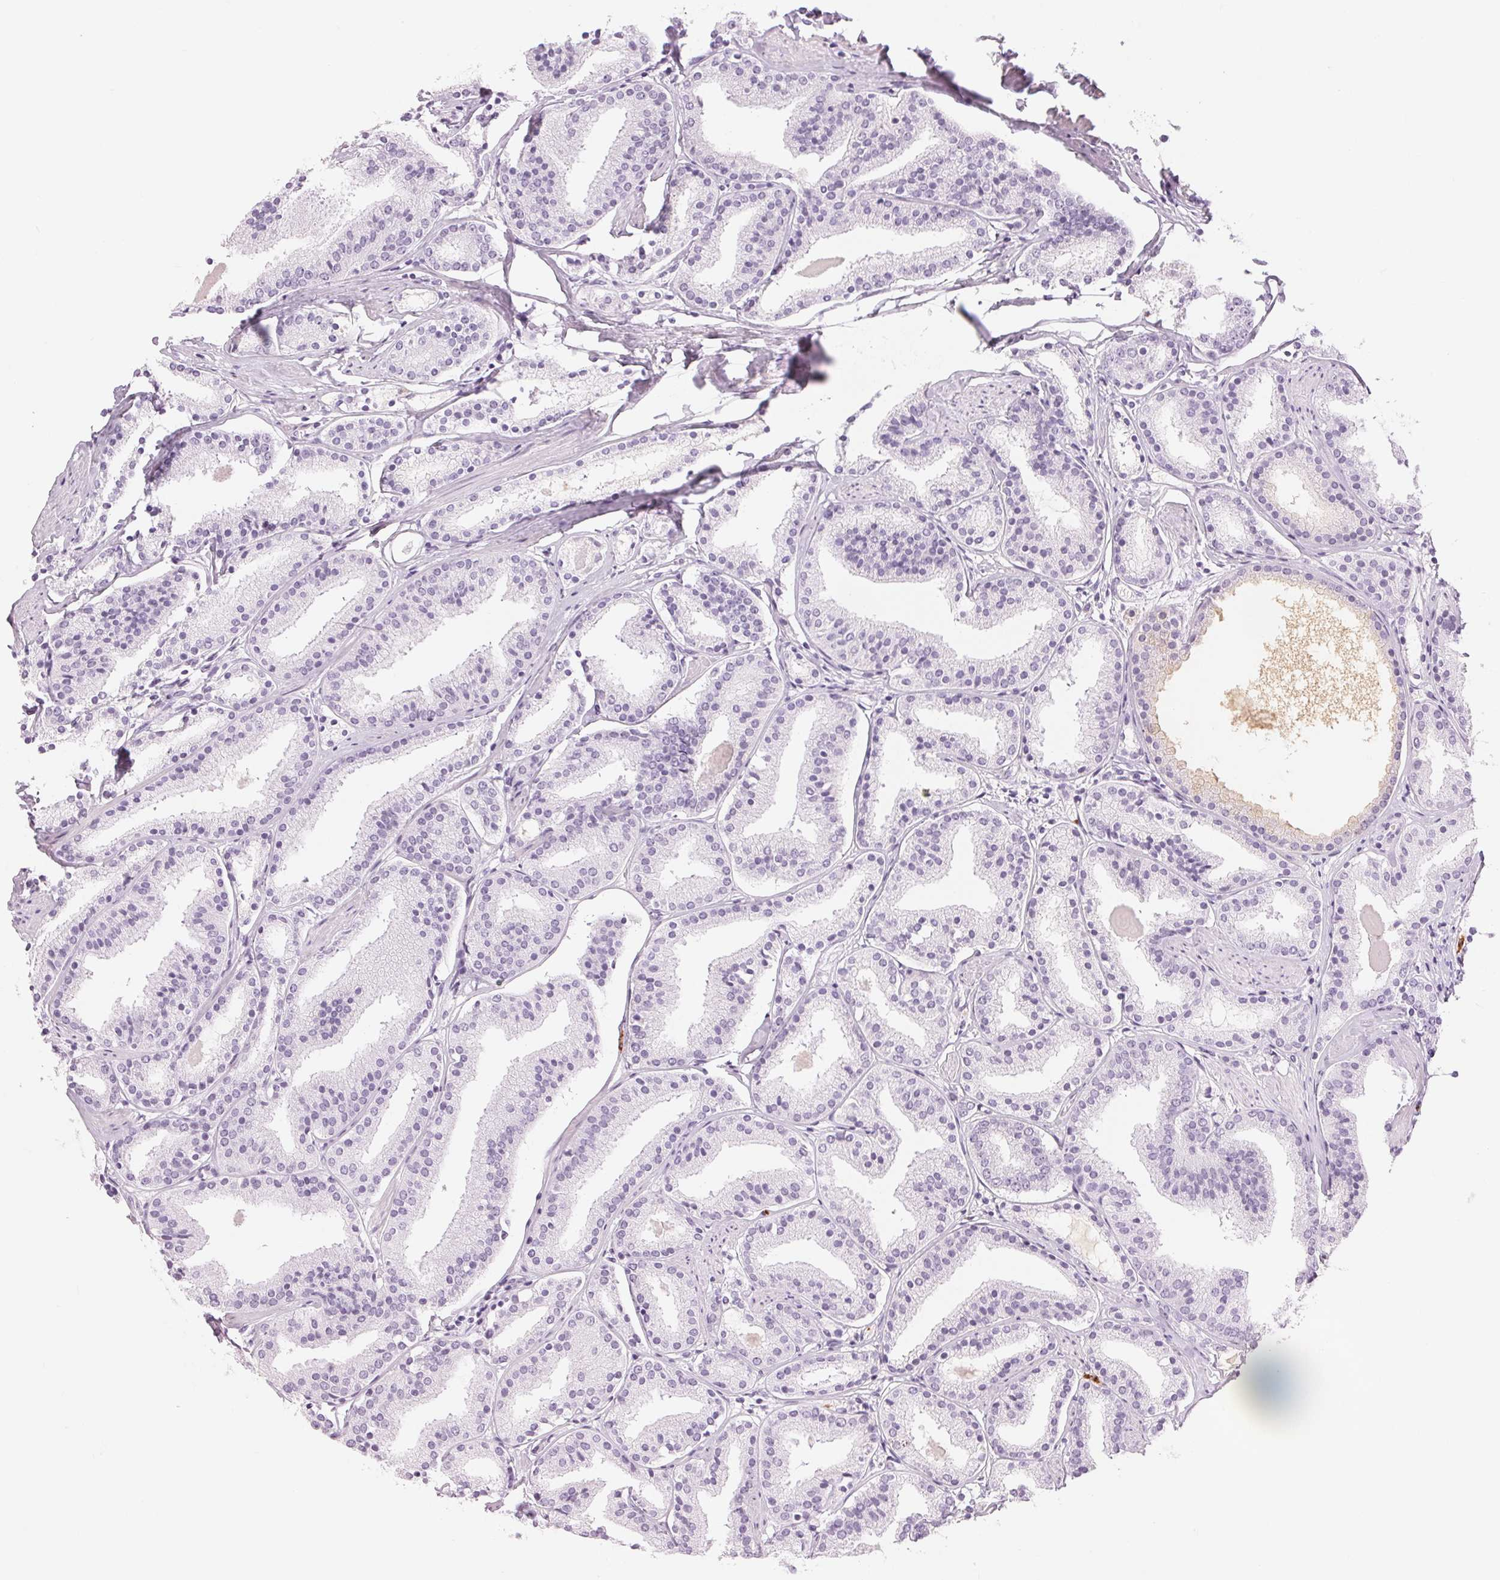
{"staining": {"intensity": "negative", "quantity": "none", "location": "none"}, "tissue": "prostate cancer", "cell_type": "Tumor cells", "image_type": "cancer", "snomed": [{"axis": "morphology", "description": "Adenocarcinoma, High grade"}, {"axis": "topography", "description": "Prostate"}], "caption": "This is an immunohistochemistry image of human adenocarcinoma (high-grade) (prostate). There is no staining in tumor cells.", "gene": "KLK7", "patient": {"sex": "male", "age": 63}}